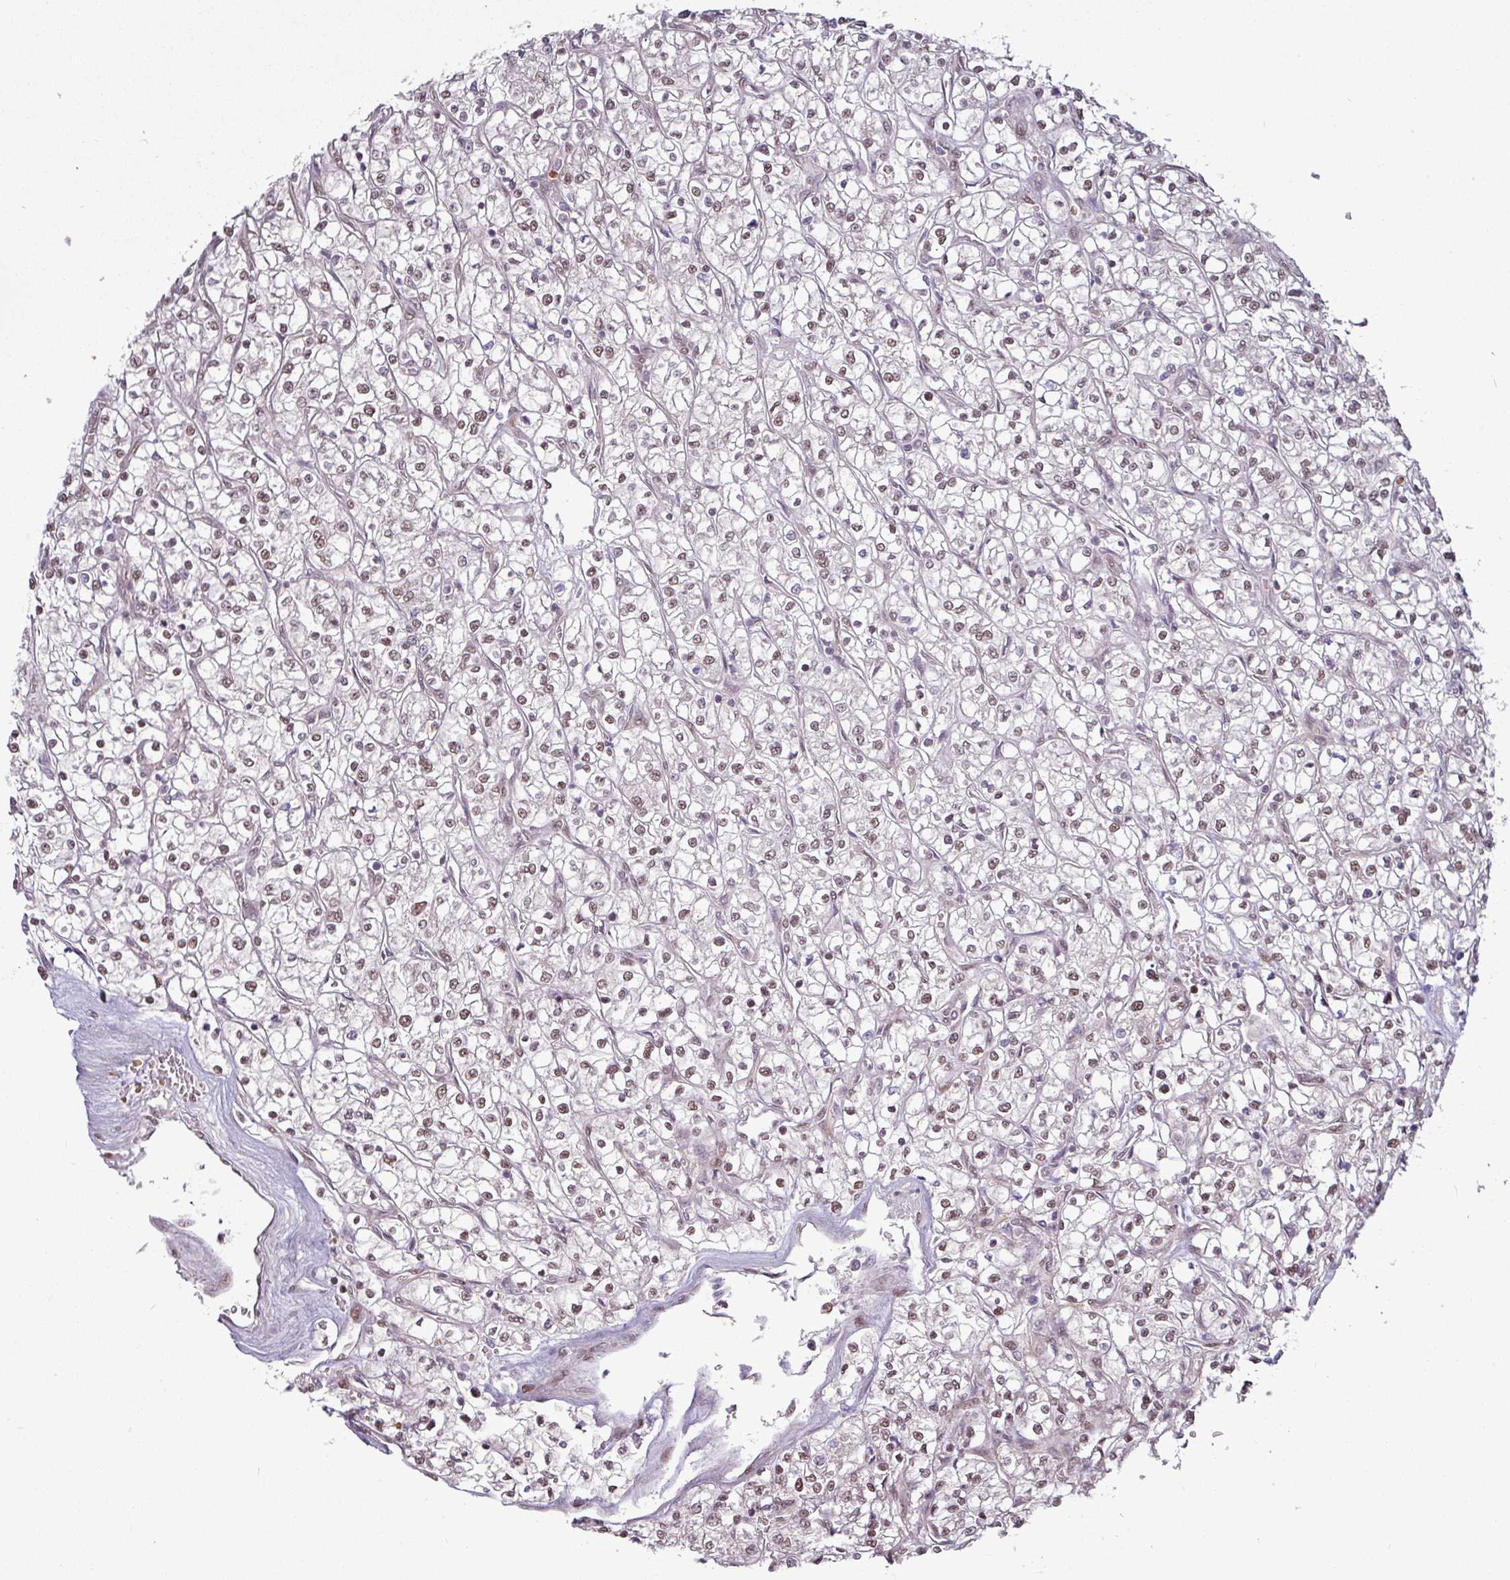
{"staining": {"intensity": "weak", "quantity": "<25%", "location": "nuclear"}, "tissue": "renal cancer", "cell_type": "Tumor cells", "image_type": "cancer", "snomed": [{"axis": "morphology", "description": "Adenocarcinoma, NOS"}, {"axis": "topography", "description": "Kidney"}], "caption": "This is an immunohistochemistry (IHC) image of human adenocarcinoma (renal). There is no expression in tumor cells.", "gene": "CIC", "patient": {"sex": "female", "age": 64}}